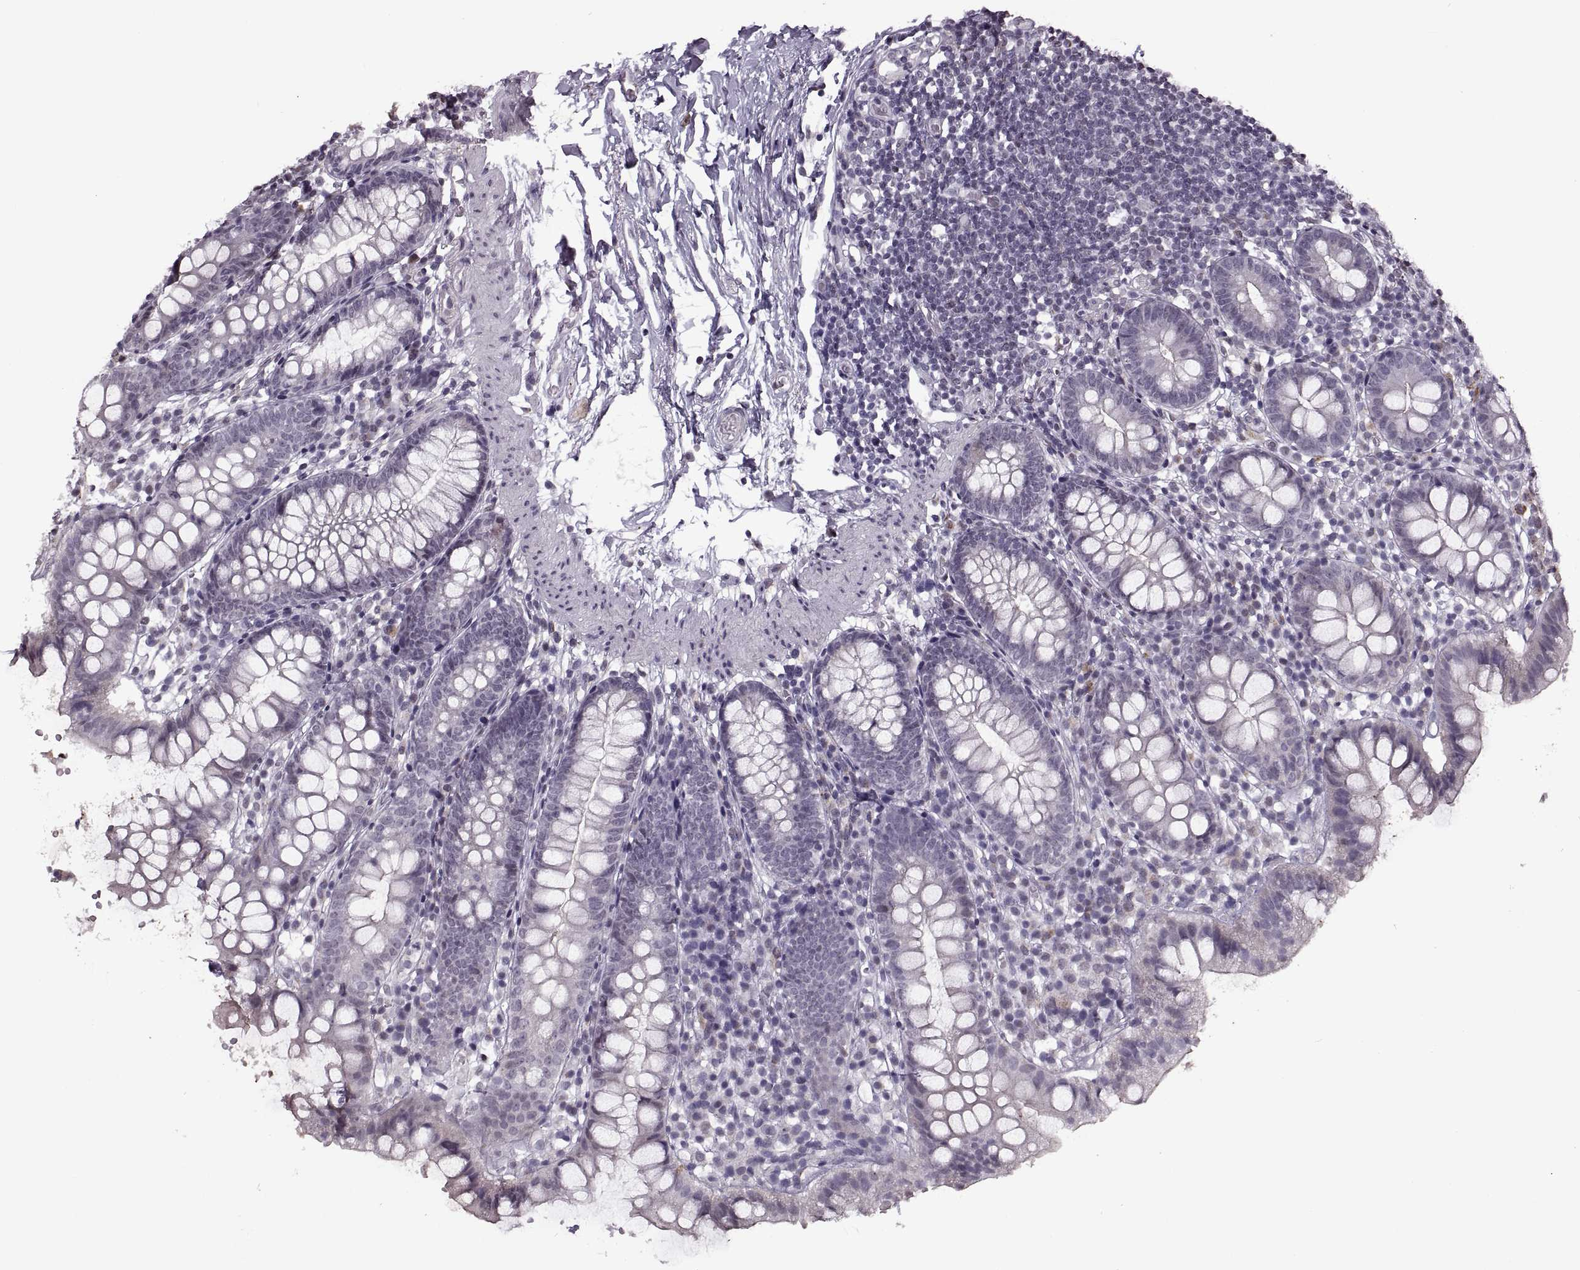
{"staining": {"intensity": "weak", "quantity": "<25%", "location": "cytoplasmic/membranous"}, "tissue": "small intestine", "cell_type": "Glandular cells", "image_type": "normal", "snomed": [{"axis": "morphology", "description": "Normal tissue, NOS"}, {"axis": "topography", "description": "Small intestine"}], "caption": "The micrograph reveals no significant expression in glandular cells of small intestine.", "gene": "PRSS37", "patient": {"sex": "female", "age": 90}}